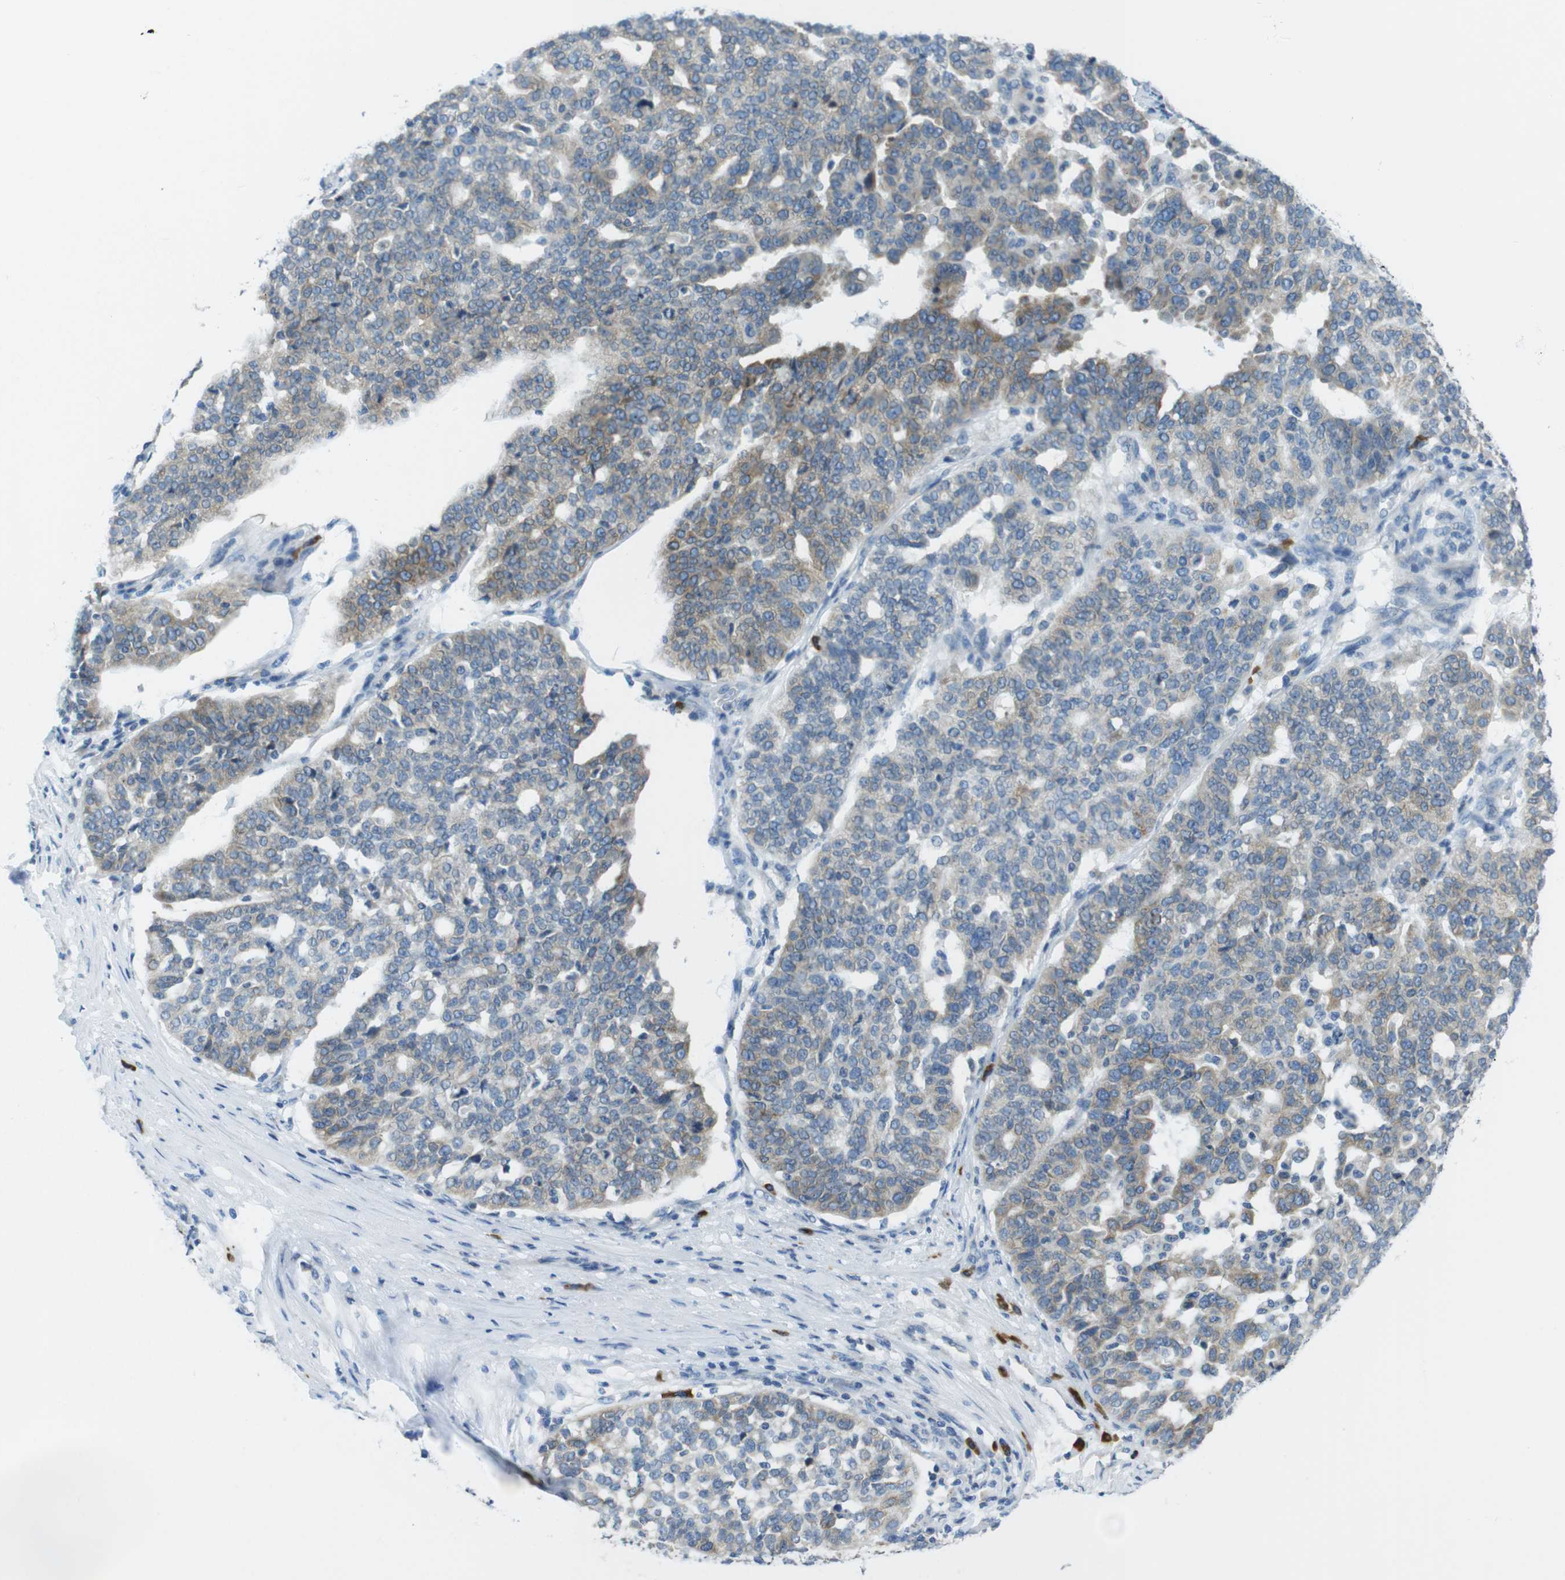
{"staining": {"intensity": "weak", "quantity": ">75%", "location": "cytoplasmic/membranous"}, "tissue": "ovarian cancer", "cell_type": "Tumor cells", "image_type": "cancer", "snomed": [{"axis": "morphology", "description": "Cystadenocarcinoma, serous, NOS"}, {"axis": "topography", "description": "Ovary"}], "caption": "DAB immunohistochemical staining of serous cystadenocarcinoma (ovarian) displays weak cytoplasmic/membranous protein expression in about >75% of tumor cells.", "gene": "CLPTM1L", "patient": {"sex": "female", "age": 59}}